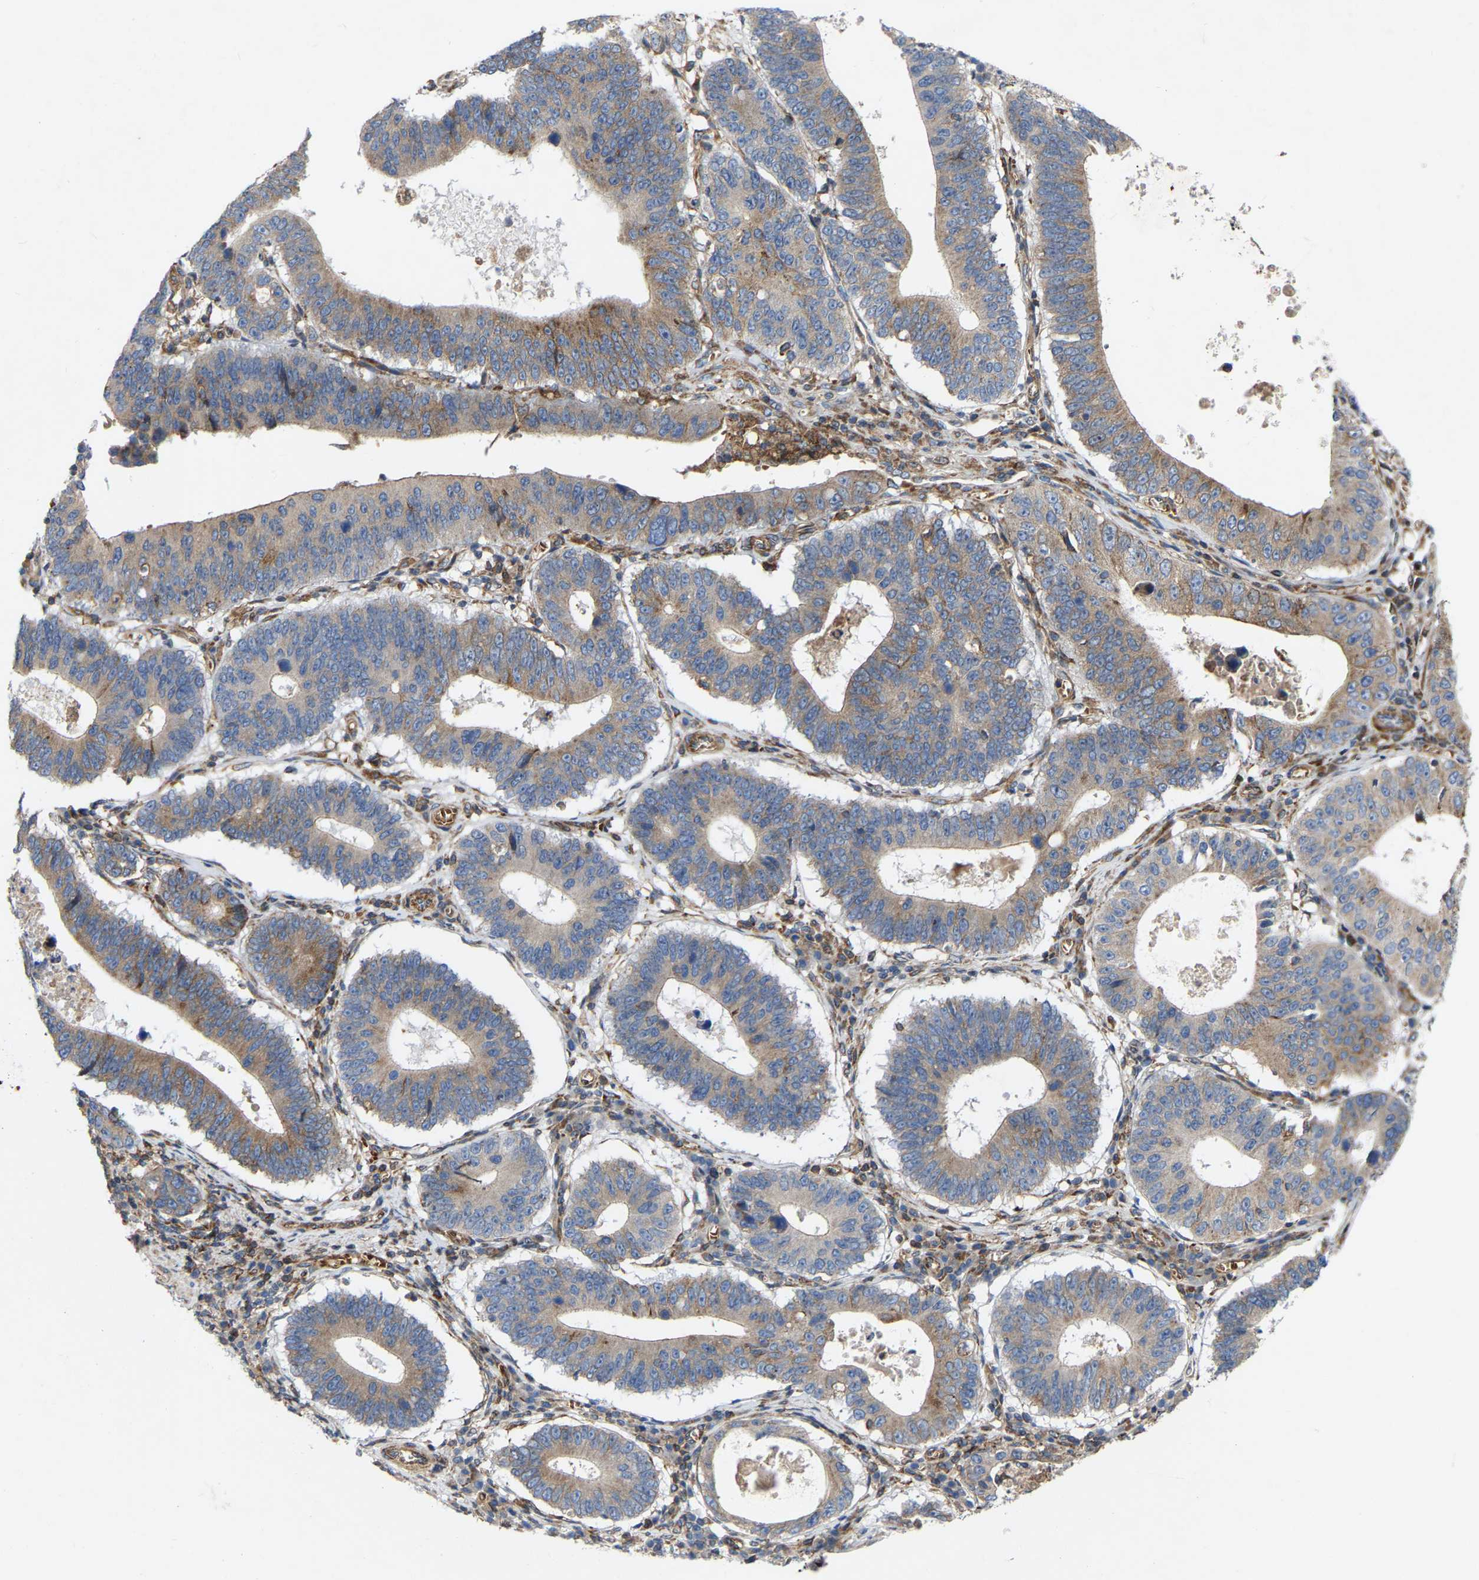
{"staining": {"intensity": "moderate", "quantity": "25%-75%", "location": "cytoplasmic/membranous"}, "tissue": "stomach cancer", "cell_type": "Tumor cells", "image_type": "cancer", "snomed": [{"axis": "morphology", "description": "Adenocarcinoma, NOS"}, {"axis": "topography", "description": "Stomach"}], "caption": "This is a micrograph of IHC staining of stomach adenocarcinoma, which shows moderate expression in the cytoplasmic/membranous of tumor cells.", "gene": "TOR1B", "patient": {"sex": "male", "age": 59}}